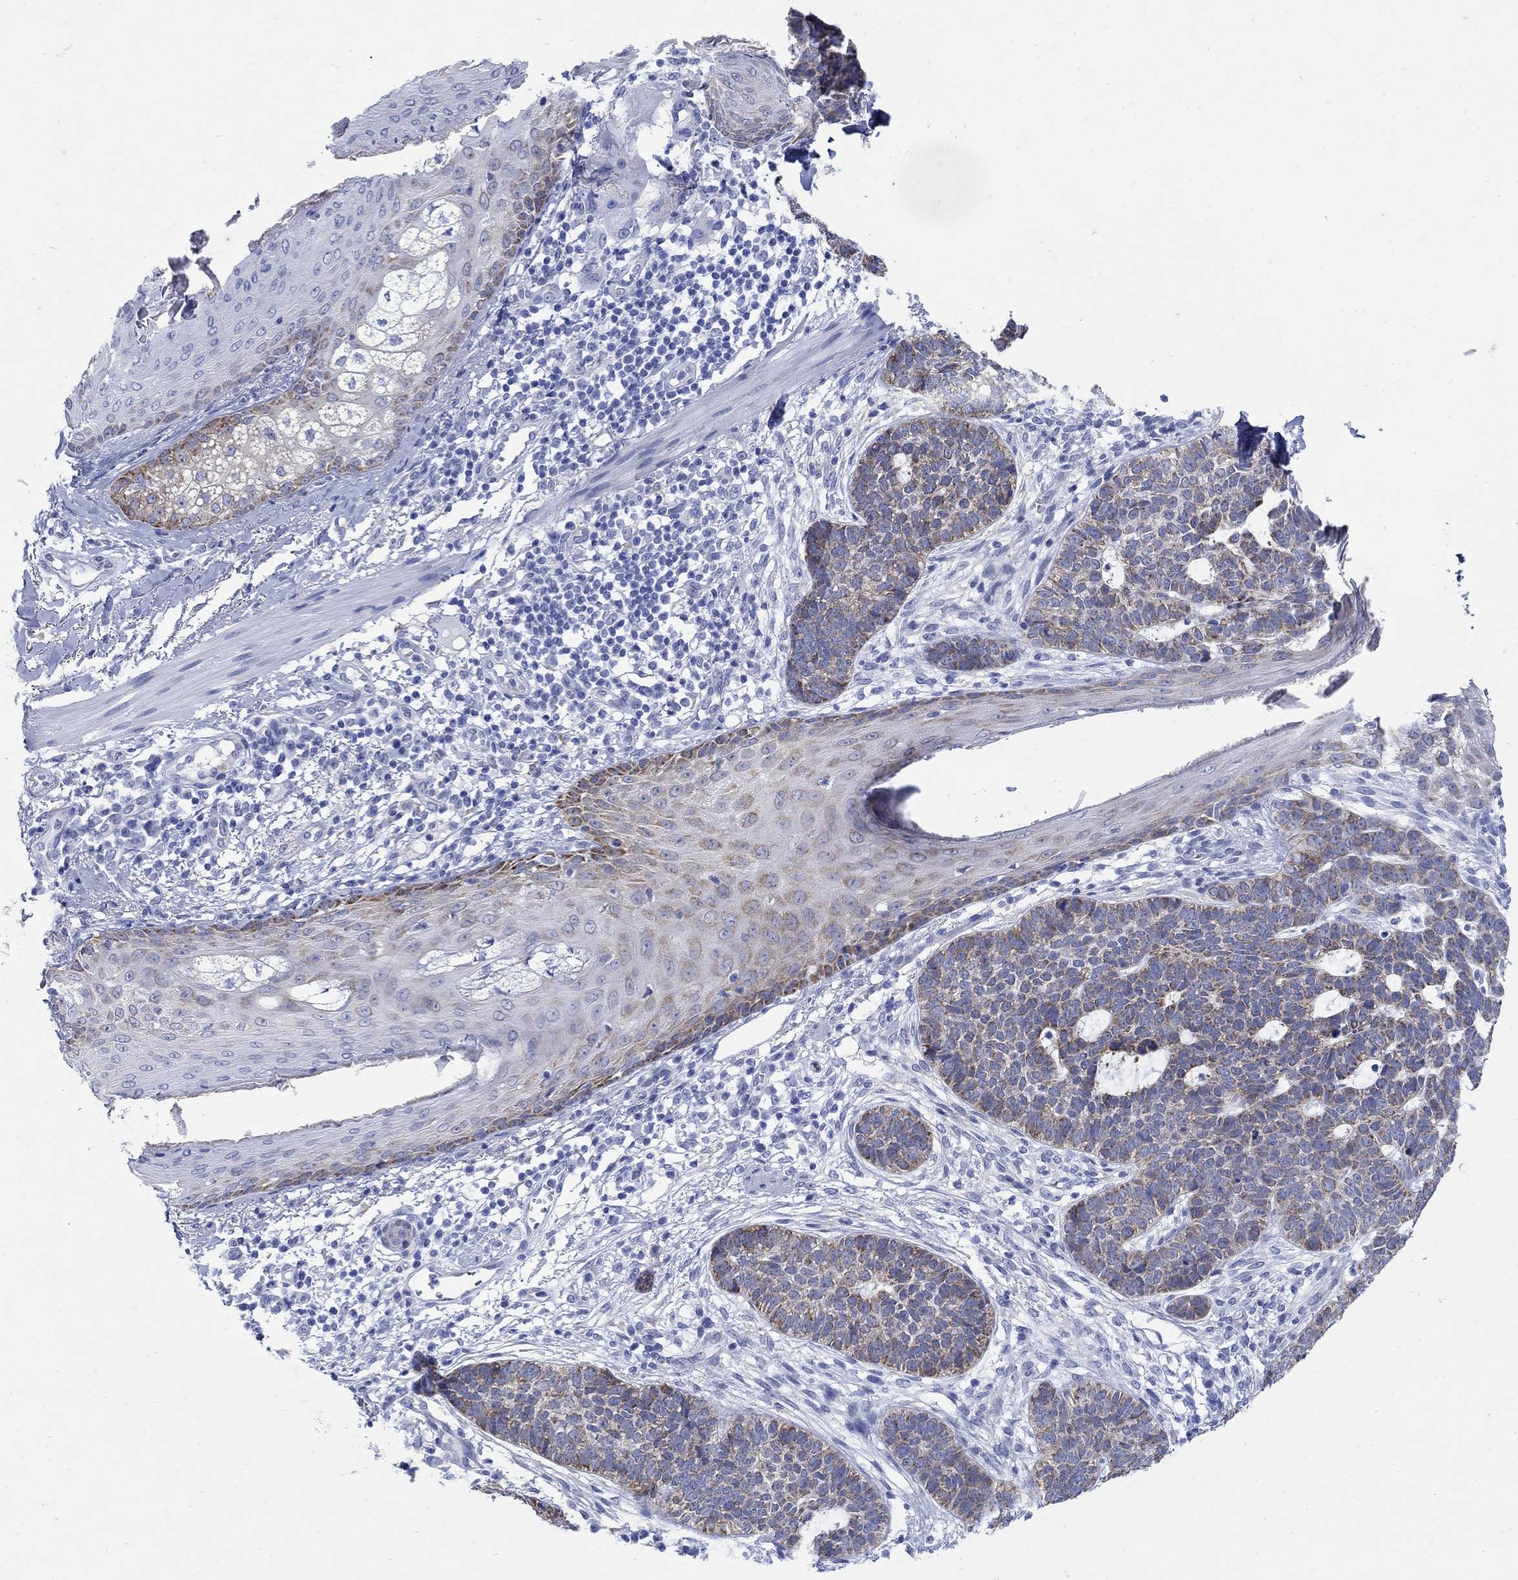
{"staining": {"intensity": "moderate", "quantity": "25%-75%", "location": "cytoplasmic/membranous"}, "tissue": "skin cancer", "cell_type": "Tumor cells", "image_type": "cancer", "snomed": [{"axis": "morphology", "description": "Squamous cell carcinoma, NOS"}, {"axis": "topography", "description": "Skin"}], "caption": "Skin squamous cell carcinoma stained with a protein marker reveals moderate staining in tumor cells.", "gene": "ZDHHC14", "patient": {"sex": "male", "age": 88}}